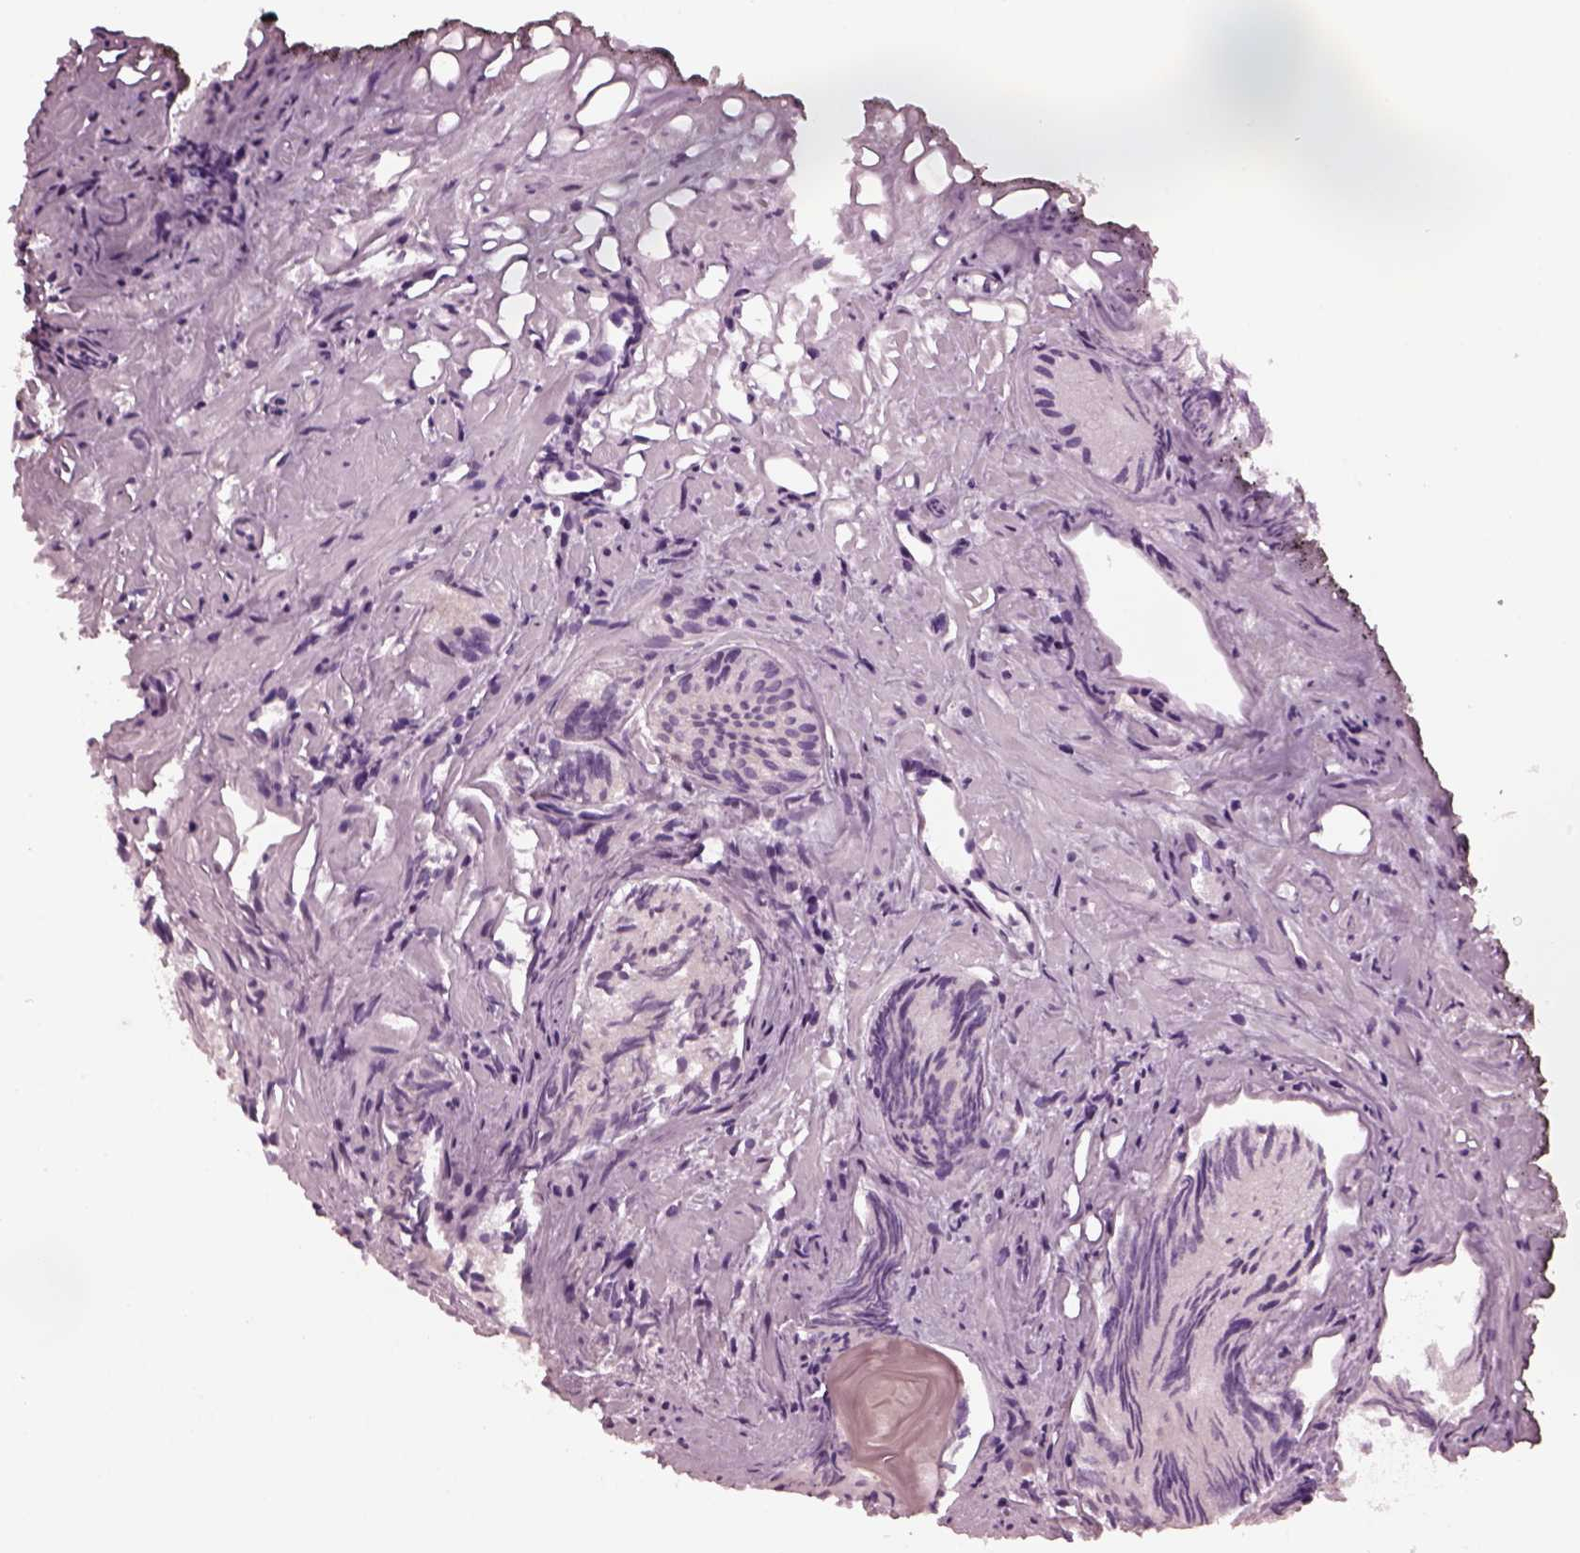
{"staining": {"intensity": "negative", "quantity": "none", "location": "none"}, "tissue": "prostate cancer", "cell_type": "Tumor cells", "image_type": "cancer", "snomed": [{"axis": "morphology", "description": "Adenocarcinoma, High grade"}, {"axis": "topography", "description": "Prostate"}], "caption": "Photomicrograph shows no protein staining in tumor cells of prostate cancer tissue.", "gene": "SHTN1", "patient": {"sex": "male", "age": 81}}